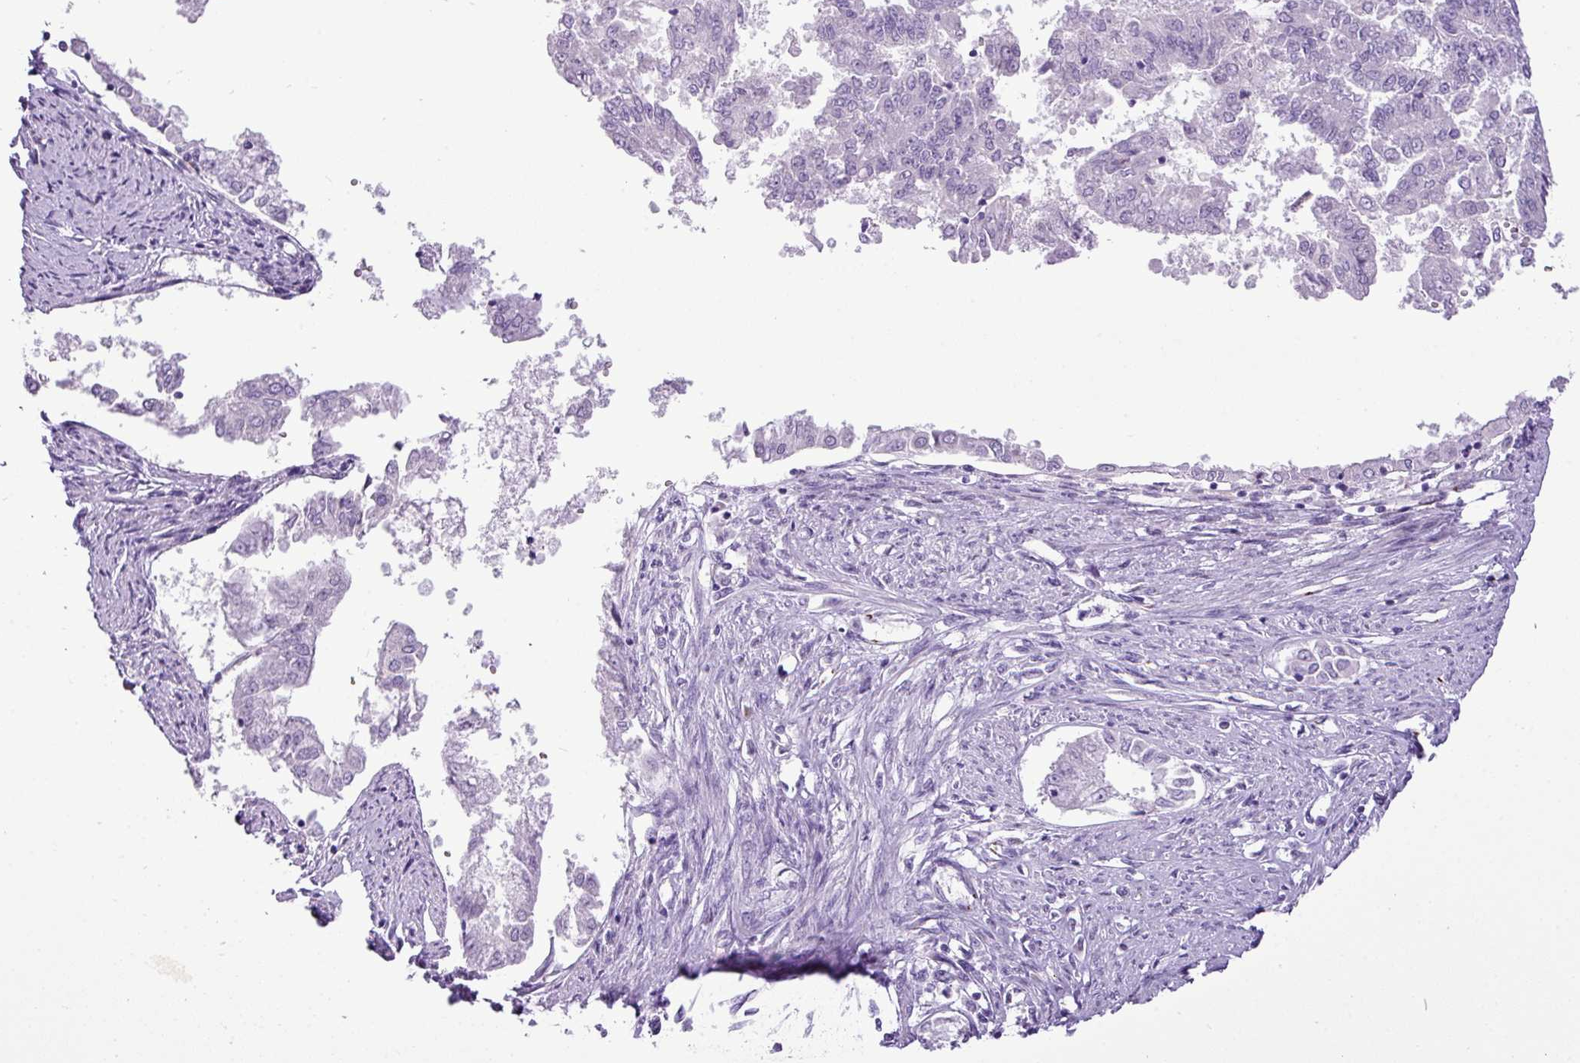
{"staining": {"intensity": "moderate", "quantity": "<25%", "location": "cytoplasmic/membranous"}, "tissue": "endometrial cancer", "cell_type": "Tumor cells", "image_type": "cancer", "snomed": [{"axis": "morphology", "description": "Adenocarcinoma, NOS"}, {"axis": "topography", "description": "Endometrium"}], "caption": "Endometrial cancer (adenocarcinoma) stained with a protein marker shows moderate staining in tumor cells.", "gene": "FAM43A", "patient": {"sex": "female", "age": 76}}